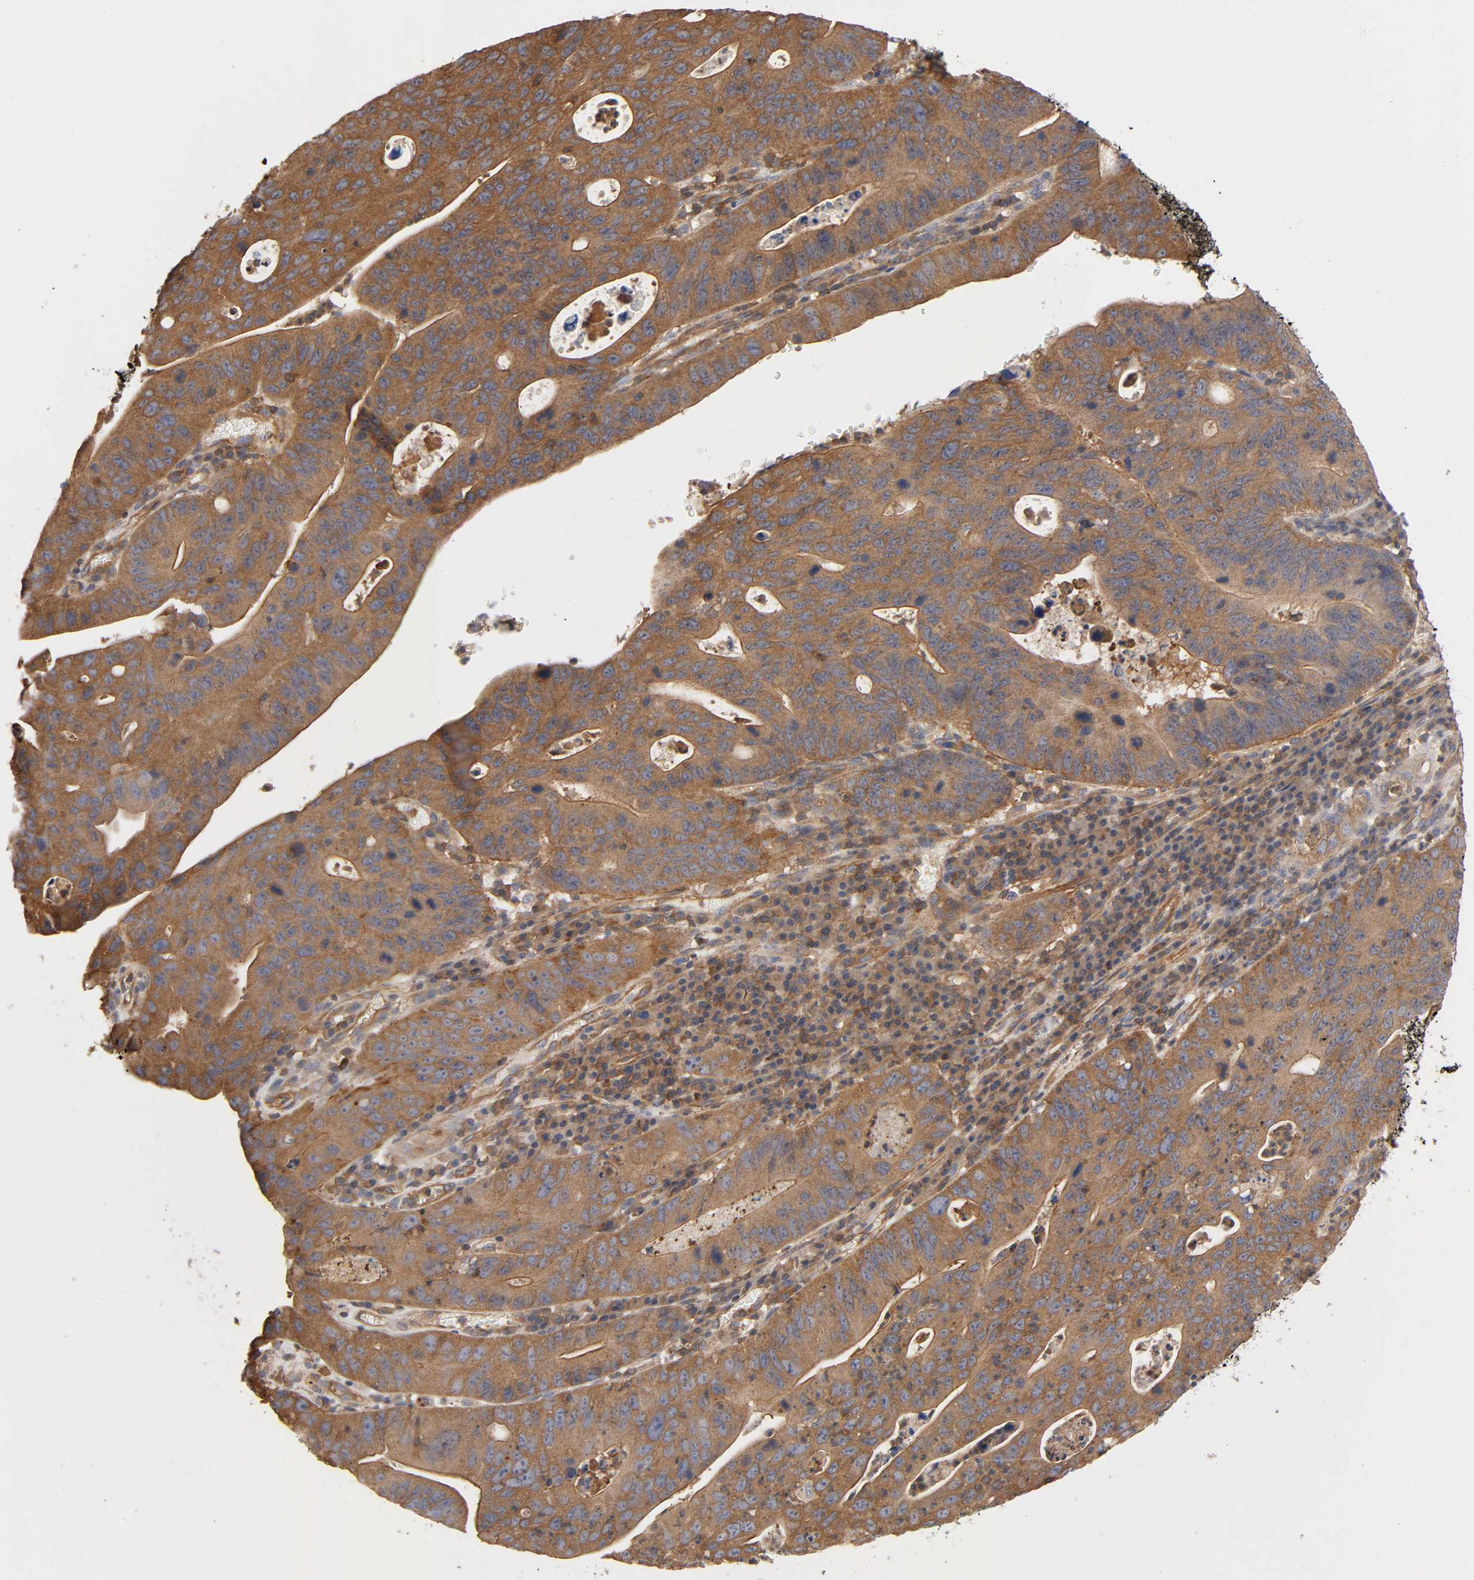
{"staining": {"intensity": "moderate", "quantity": ">75%", "location": "cytoplasmic/membranous"}, "tissue": "stomach cancer", "cell_type": "Tumor cells", "image_type": "cancer", "snomed": [{"axis": "morphology", "description": "Adenocarcinoma, NOS"}, {"axis": "topography", "description": "Stomach"}], "caption": "Immunohistochemical staining of human stomach adenocarcinoma displays medium levels of moderate cytoplasmic/membranous positivity in about >75% of tumor cells.", "gene": "LAMTOR2", "patient": {"sex": "male", "age": 59}}